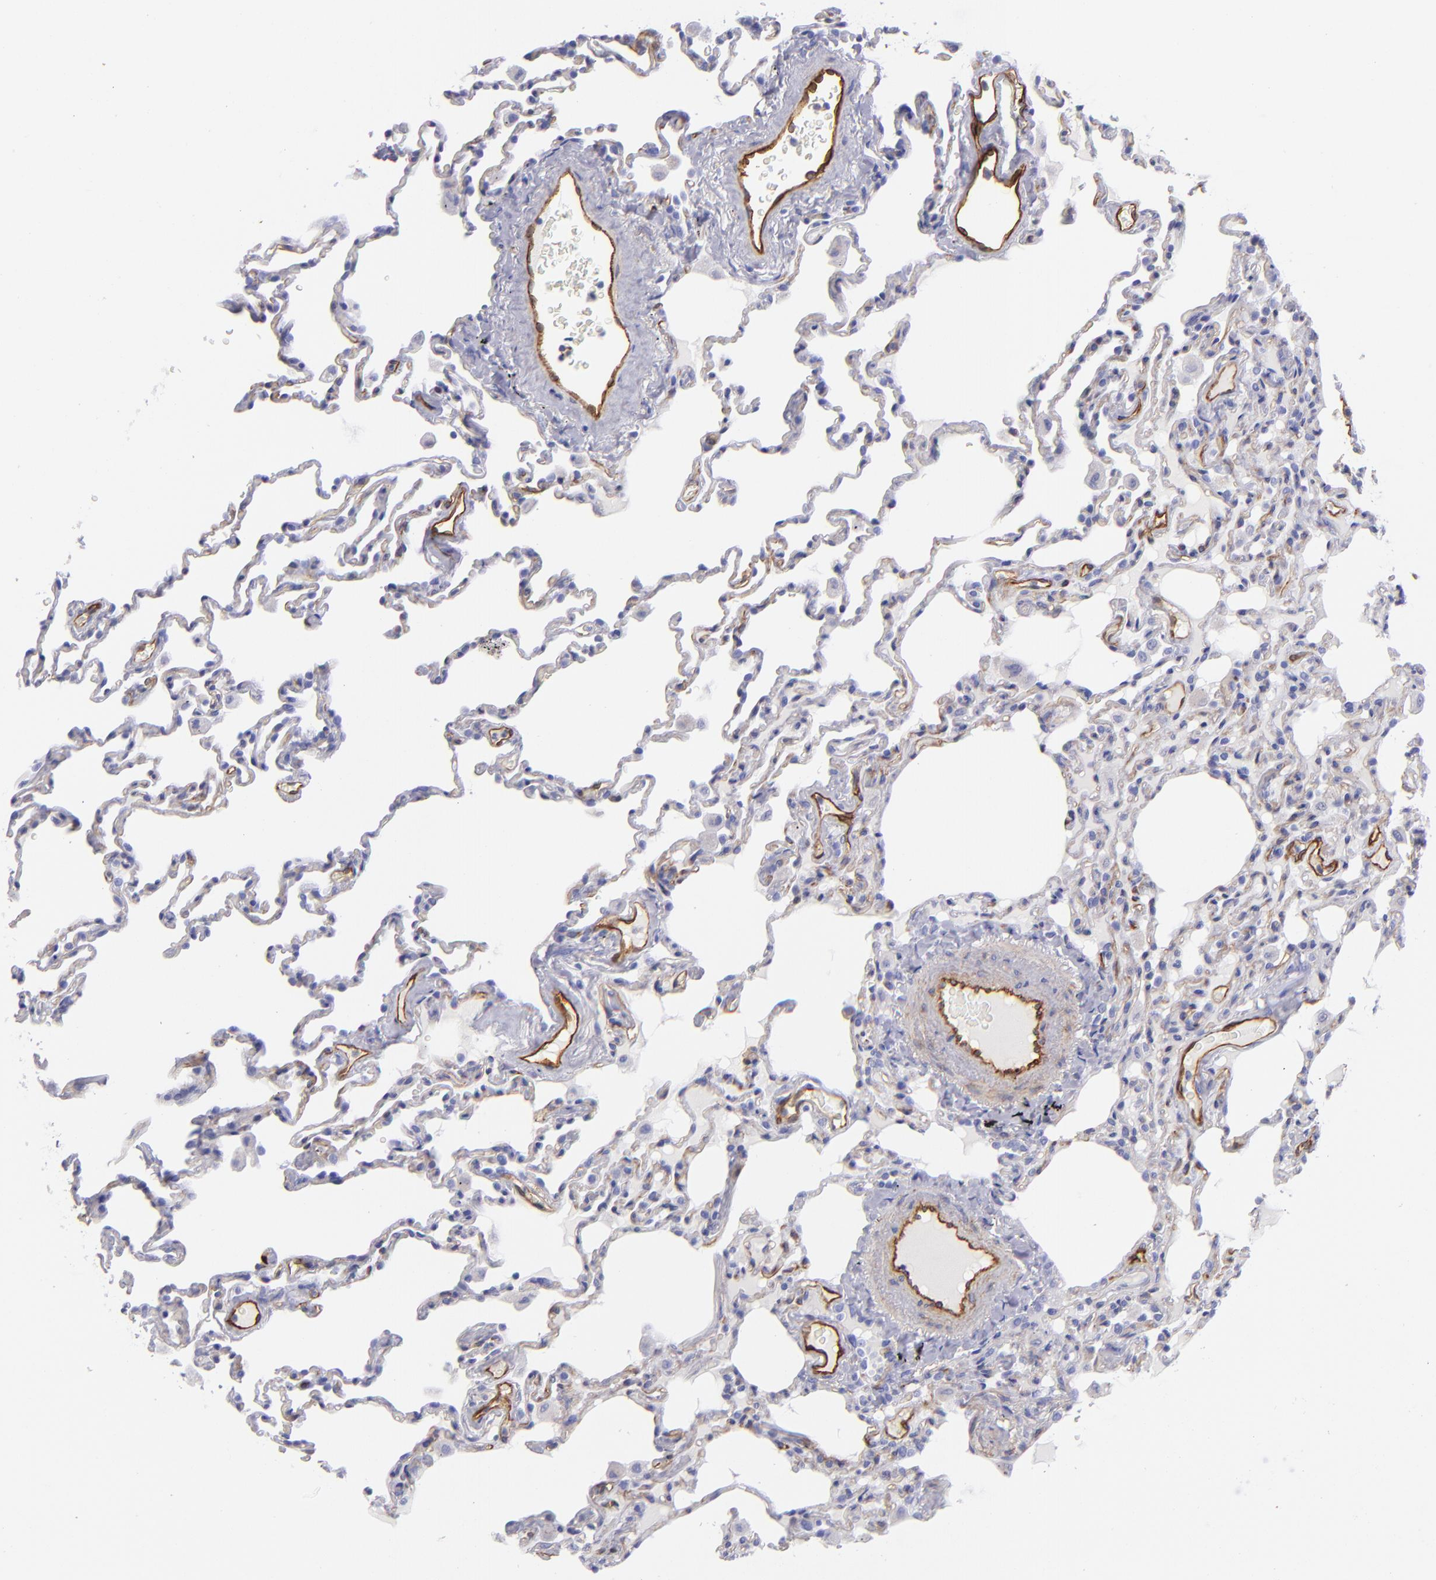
{"staining": {"intensity": "negative", "quantity": "none", "location": "none"}, "tissue": "lung", "cell_type": "Alveolar cells", "image_type": "normal", "snomed": [{"axis": "morphology", "description": "Normal tissue, NOS"}, {"axis": "topography", "description": "Lung"}], "caption": "The micrograph shows no staining of alveolar cells in unremarkable lung. Nuclei are stained in blue.", "gene": "ENTPD1", "patient": {"sex": "male", "age": 59}}